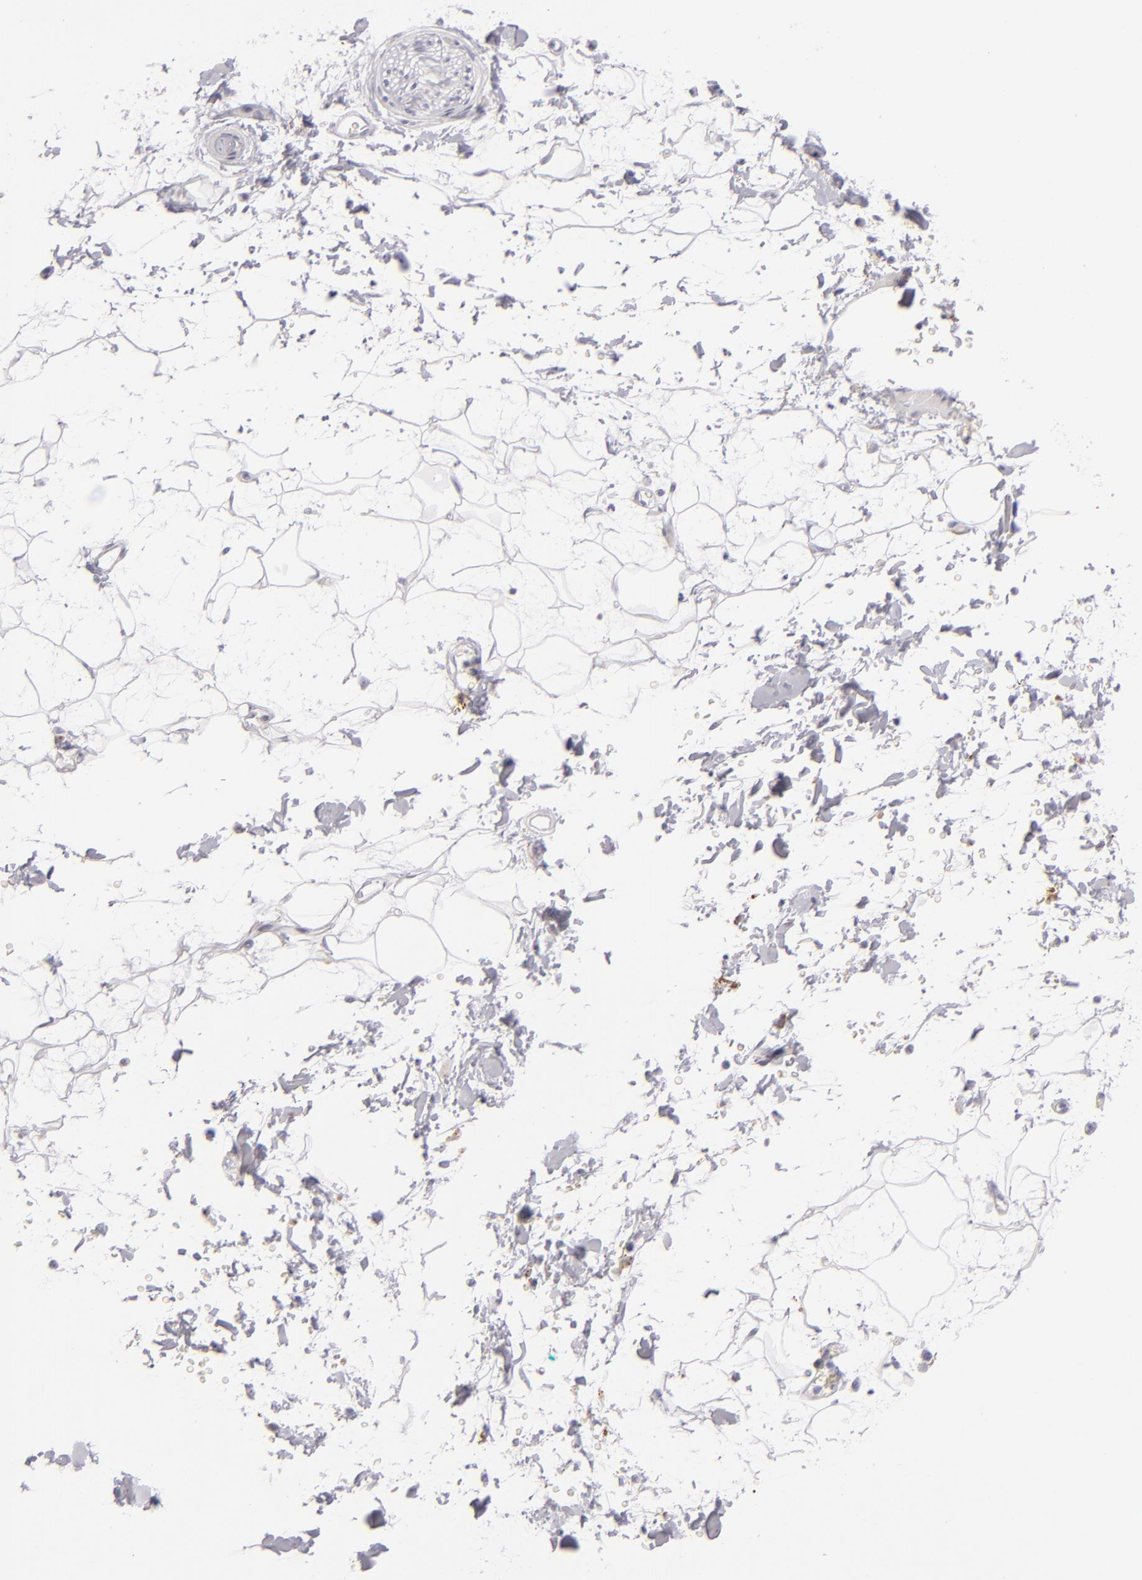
{"staining": {"intensity": "negative", "quantity": "none", "location": "none"}, "tissue": "adipose tissue", "cell_type": "Adipocytes", "image_type": "normal", "snomed": [{"axis": "morphology", "description": "Normal tissue, NOS"}, {"axis": "topography", "description": "Soft tissue"}], "caption": "This micrograph is of benign adipose tissue stained with immunohistochemistry (IHC) to label a protein in brown with the nuclei are counter-stained blue. There is no expression in adipocytes.", "gene": "C9", "patient": {"sex": "male", "age": 72}}